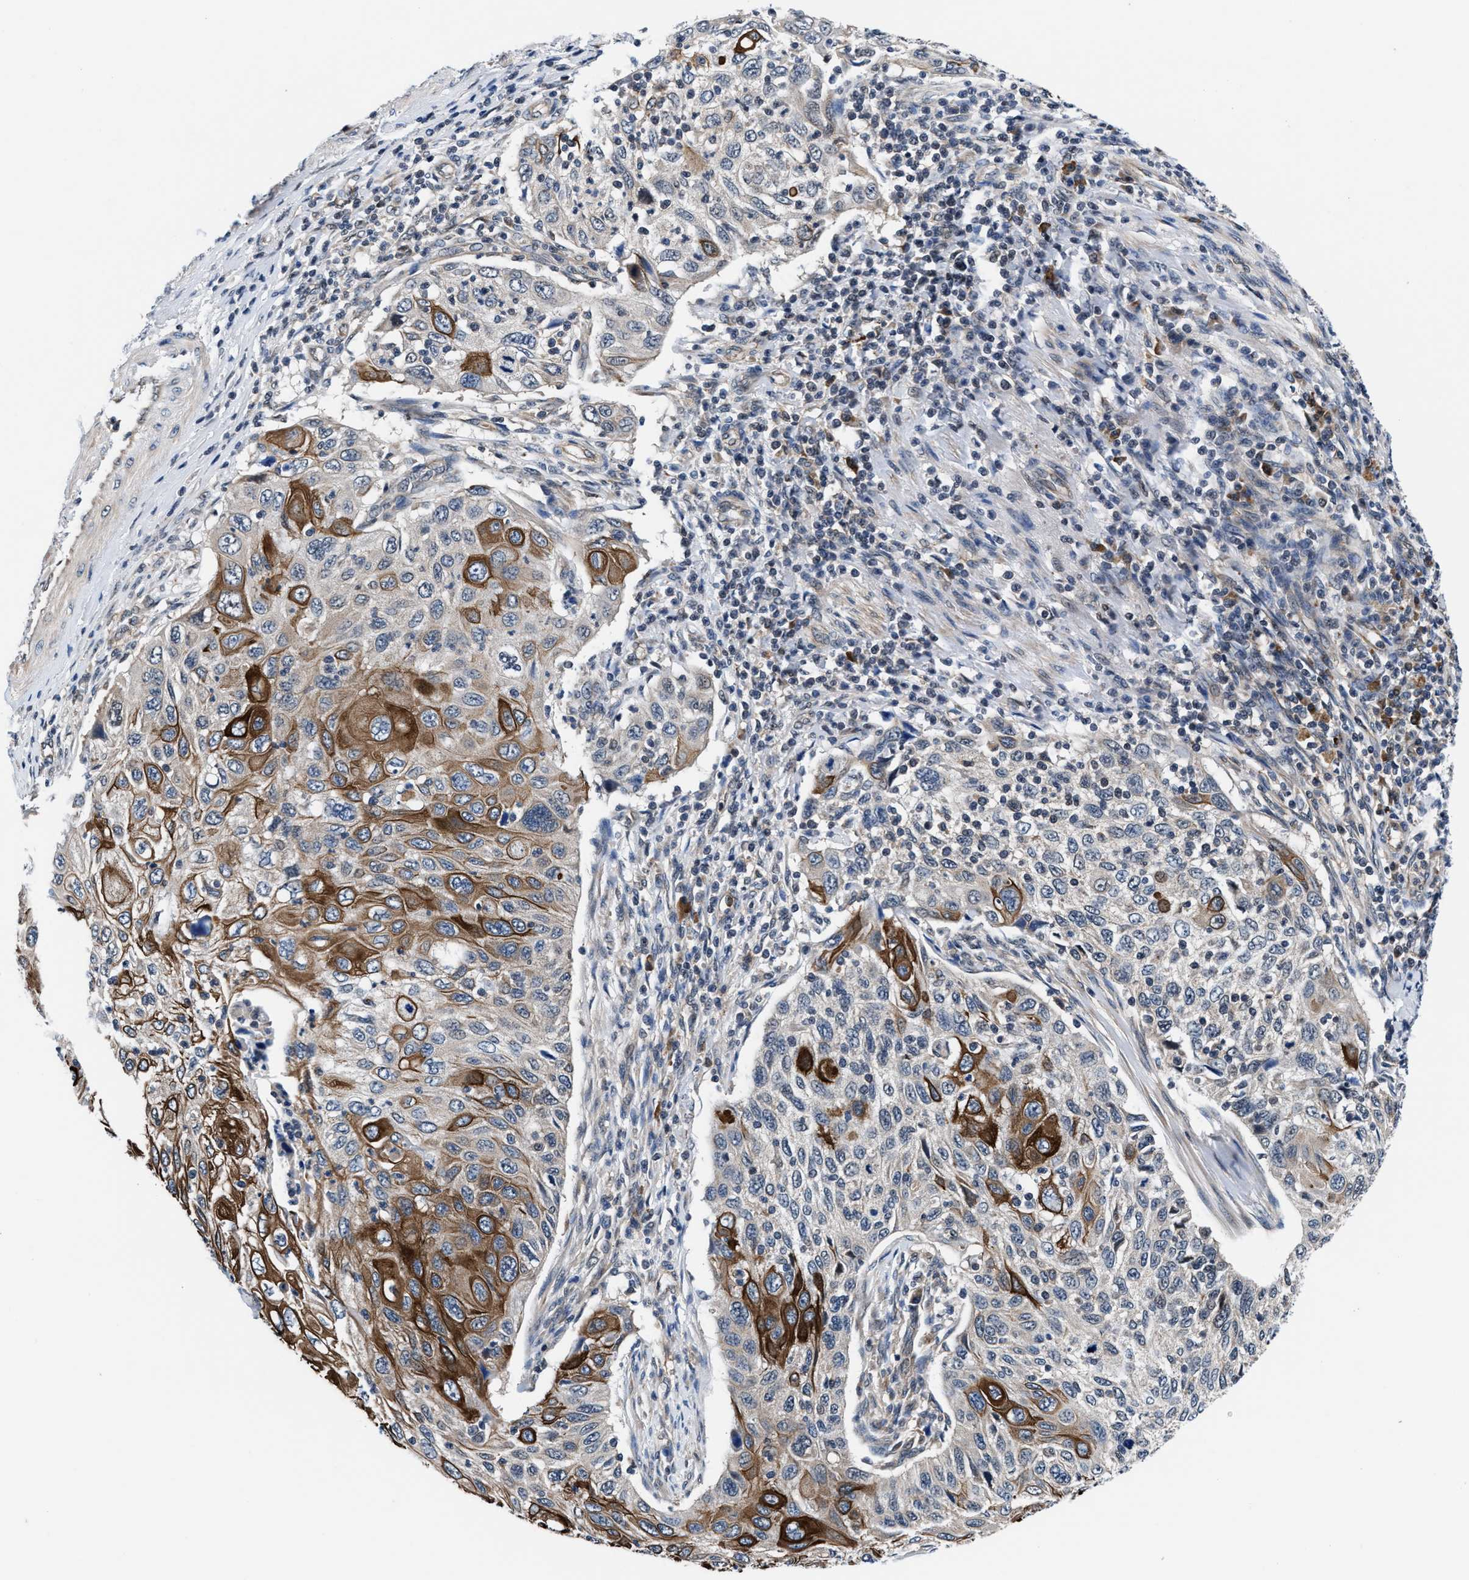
{"staining": {"intensity": "strong", "quantity": "<25%", "location": "cytoplasmic/membranous"}, "tissue": "cervical cancer", "cell_type": "Tumor cells", "image_type": "cancer", "snomed": [{"axis": "morphology", "description": "Squamous cell carcinoma, NOS"}, {"axis": "topography", "description": "Cervix"}], "caption": "Squamous cell carcinoma (cervical) stained for a protein reveals strong cytoplasmic/membranous positivity in tumor cells.", "gene": "PRPSAP2", "patient": {"sex": "female", "age": 70}}